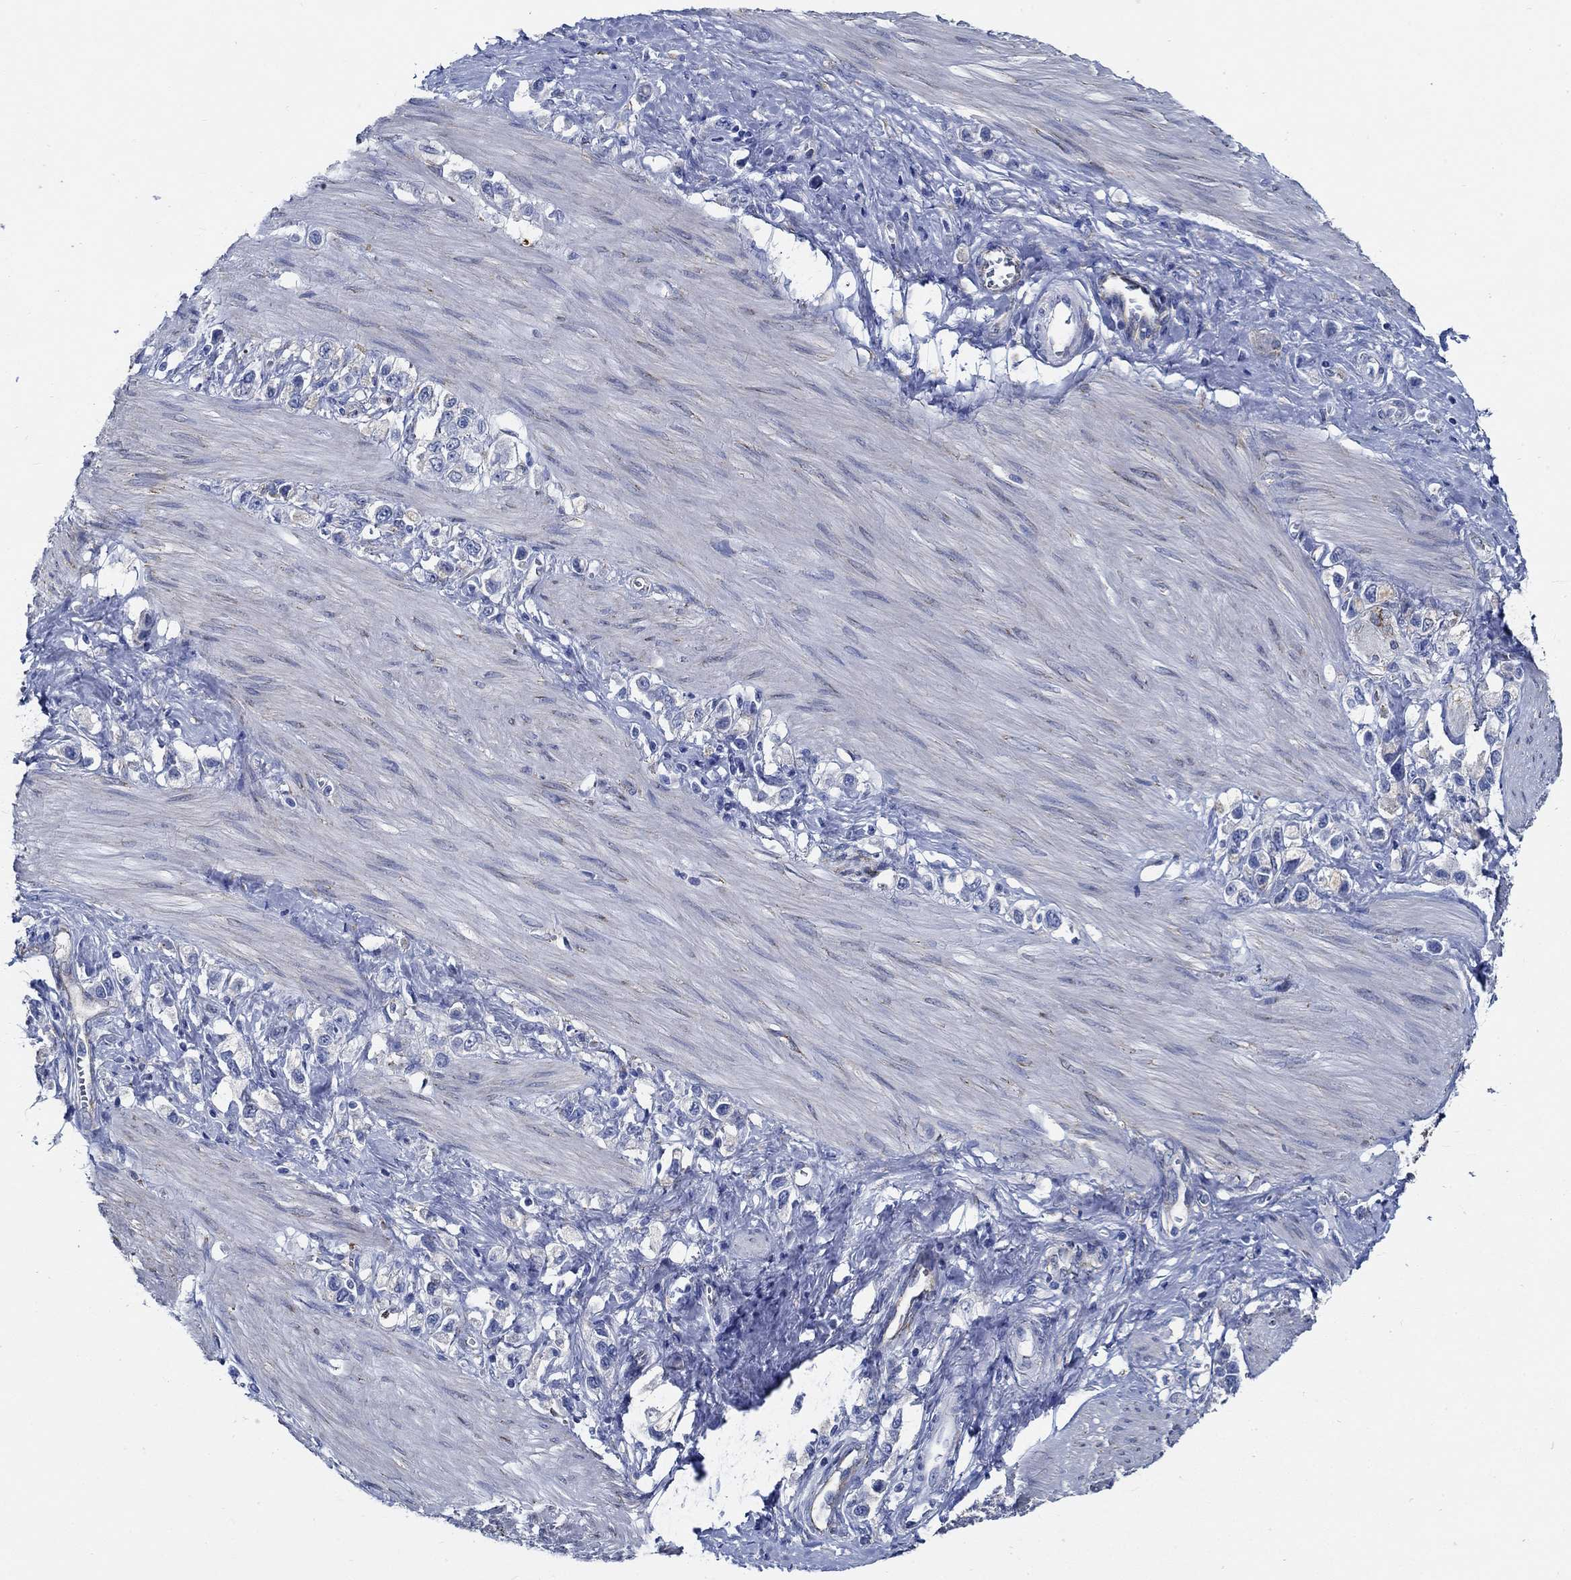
{"staining": {"intensity": "negative", "quantity": "none", "location": "none"}, "tissue": "stomach cancer", "cell_type": "Tumor cells", "image_type": "cancer", "snomed": [{"axis": "morphology", "description": "Normal tissue, NOS"}, {"axis": "morphology", "description": "Adenocarcinoma, NOS"}, {"axis": "morphology", "description": "Adenocarcinoma, High grade"}, {"axis": "topography", "description": "Stomach, upper"}, {"axis": "topography", "description": "Stomach"}], "caption": "Stomach cancer (adenocarcinoma) stained for a protein using immunohistochemistry (IHC) demonstrates no positivity tumor cells.", "gene": "HECW2", "patient": {"sex": "female", "age": 65}}